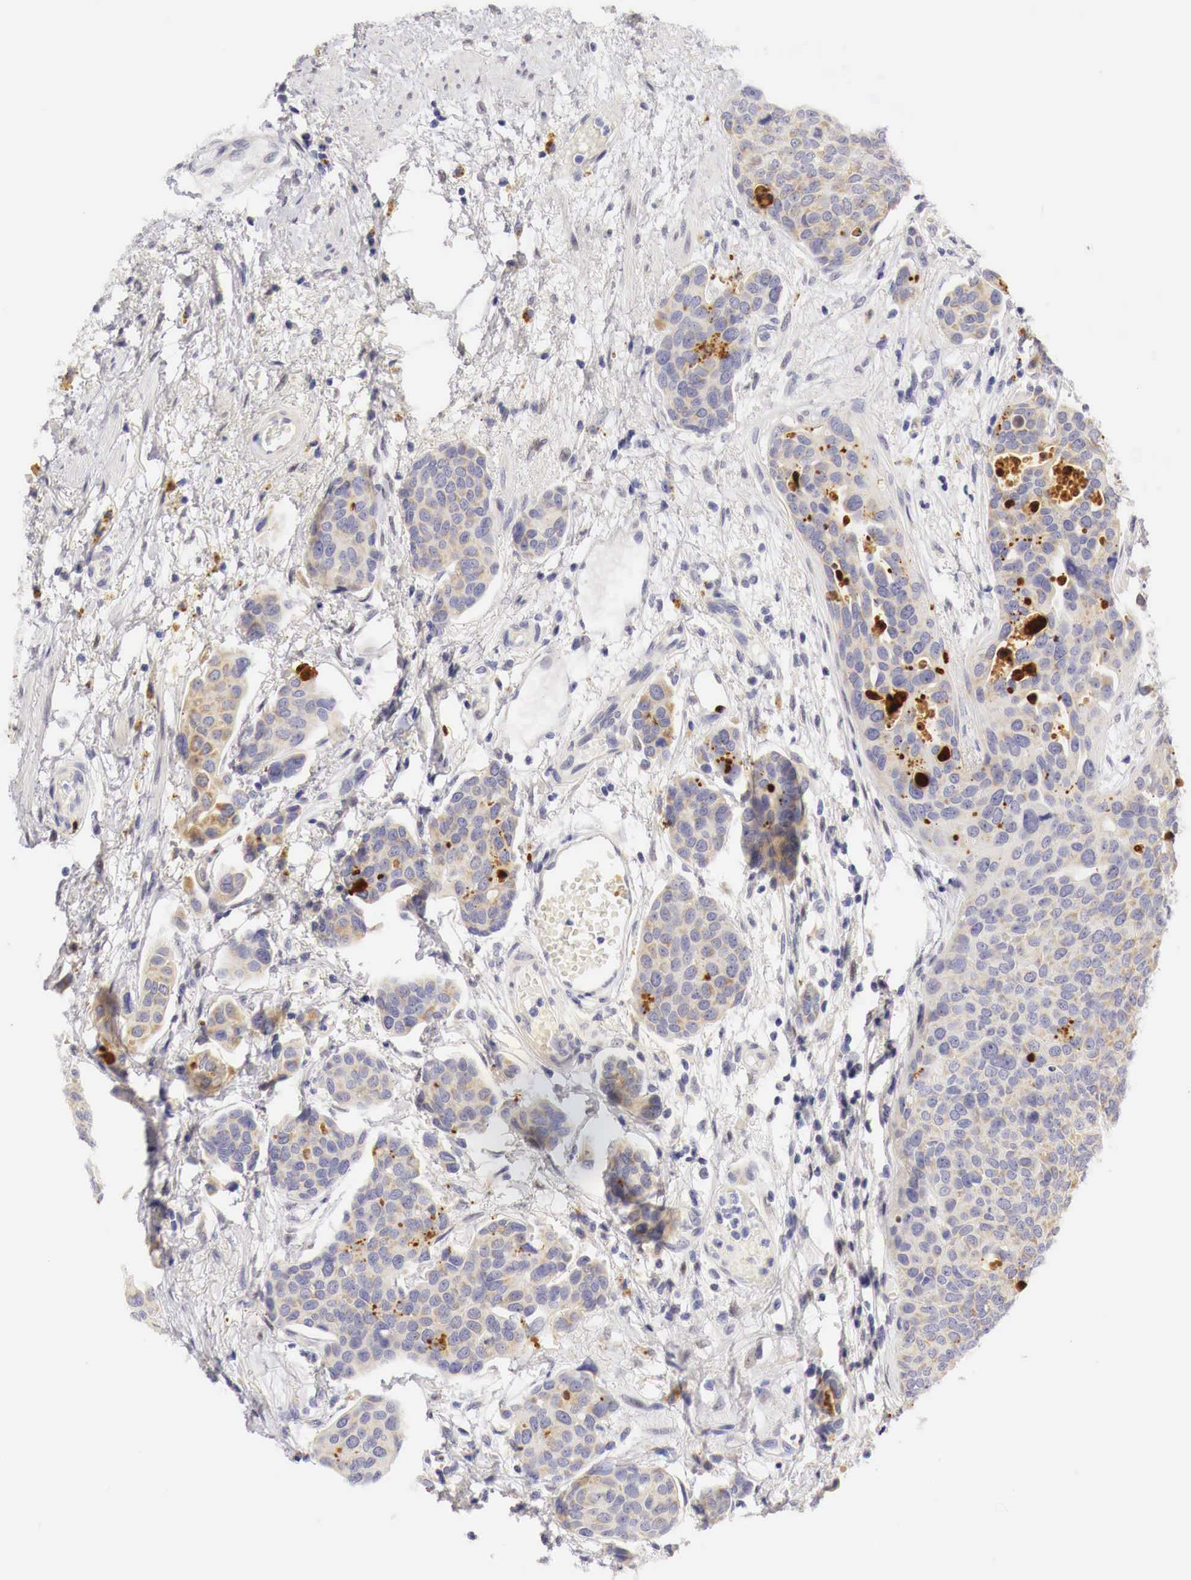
{"staining": {"intensity": "negative", "quantity": "none", "location": "none"}, "tissue": "urothelial cancer", "cell_type": "Tumor cells", "image_type": "cancer", "snomed": [{"axis": "morphology", "description": "Urothelial carcinoma, High grade"}, {"axis": "topography", "description": "Urinary bladder"}], "caption": "DAB immunohistochemical staining of urothelial cancer reveals no significant expression in tumor cells.", "gene": "CASP3", "patient": {"sex": "male", "age": 78}}